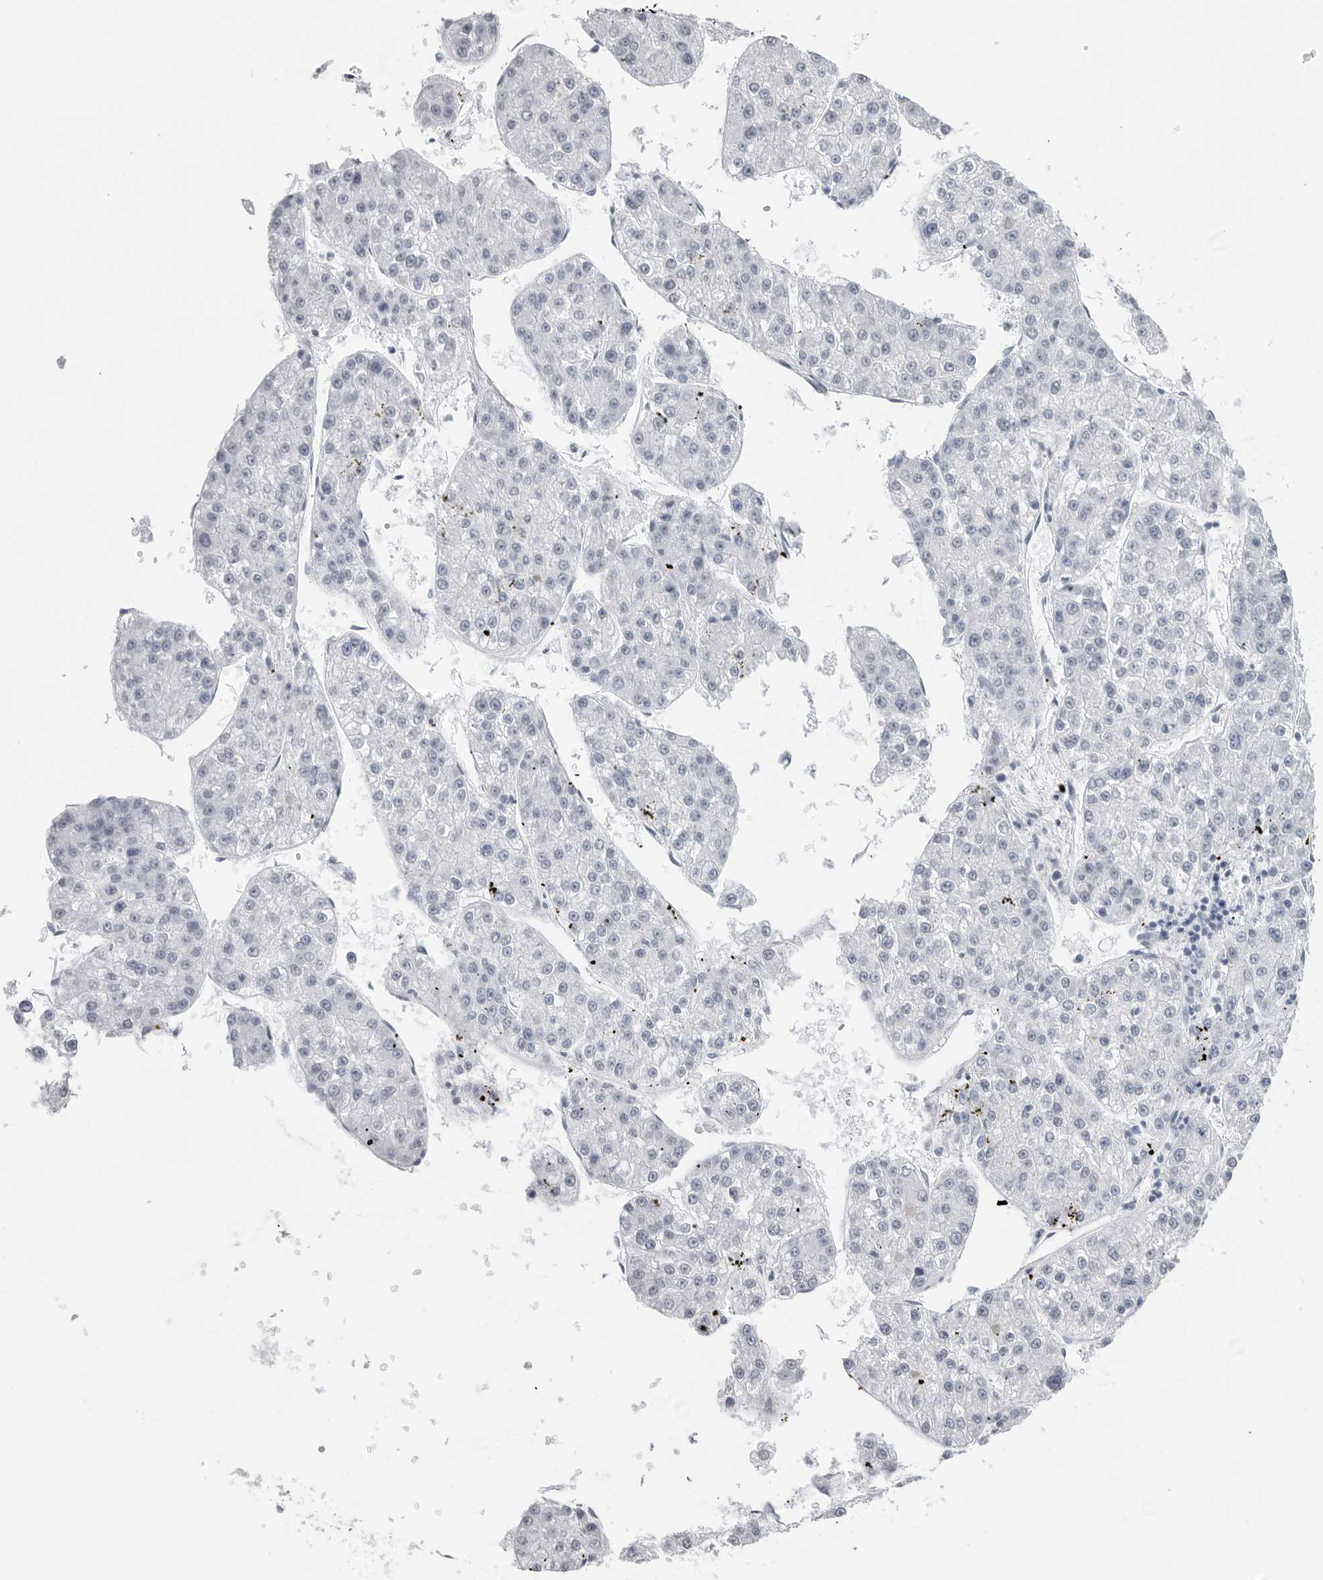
{"staining": {"intensity": "negative", "quantity": "none", "location": "none"}, "tissue": "liver cancer", "cell_type": "Tumor cells", "image_type": "cancer", "snomed": [{"axis": "morphology", "description": "Carcinoma, Hepatocellular, NOS"}, {"axis": "topography", "description": "Liver"}], "caption": "Immunohistochemistry (IHC) micrograph of neoplastic tissue: liver hepatocellular carcinoma stained with DAB demonstrates no significant protein staining in tumor cells.", "gene": "CST2", "patient": {"sex": "female", "age": 73}}